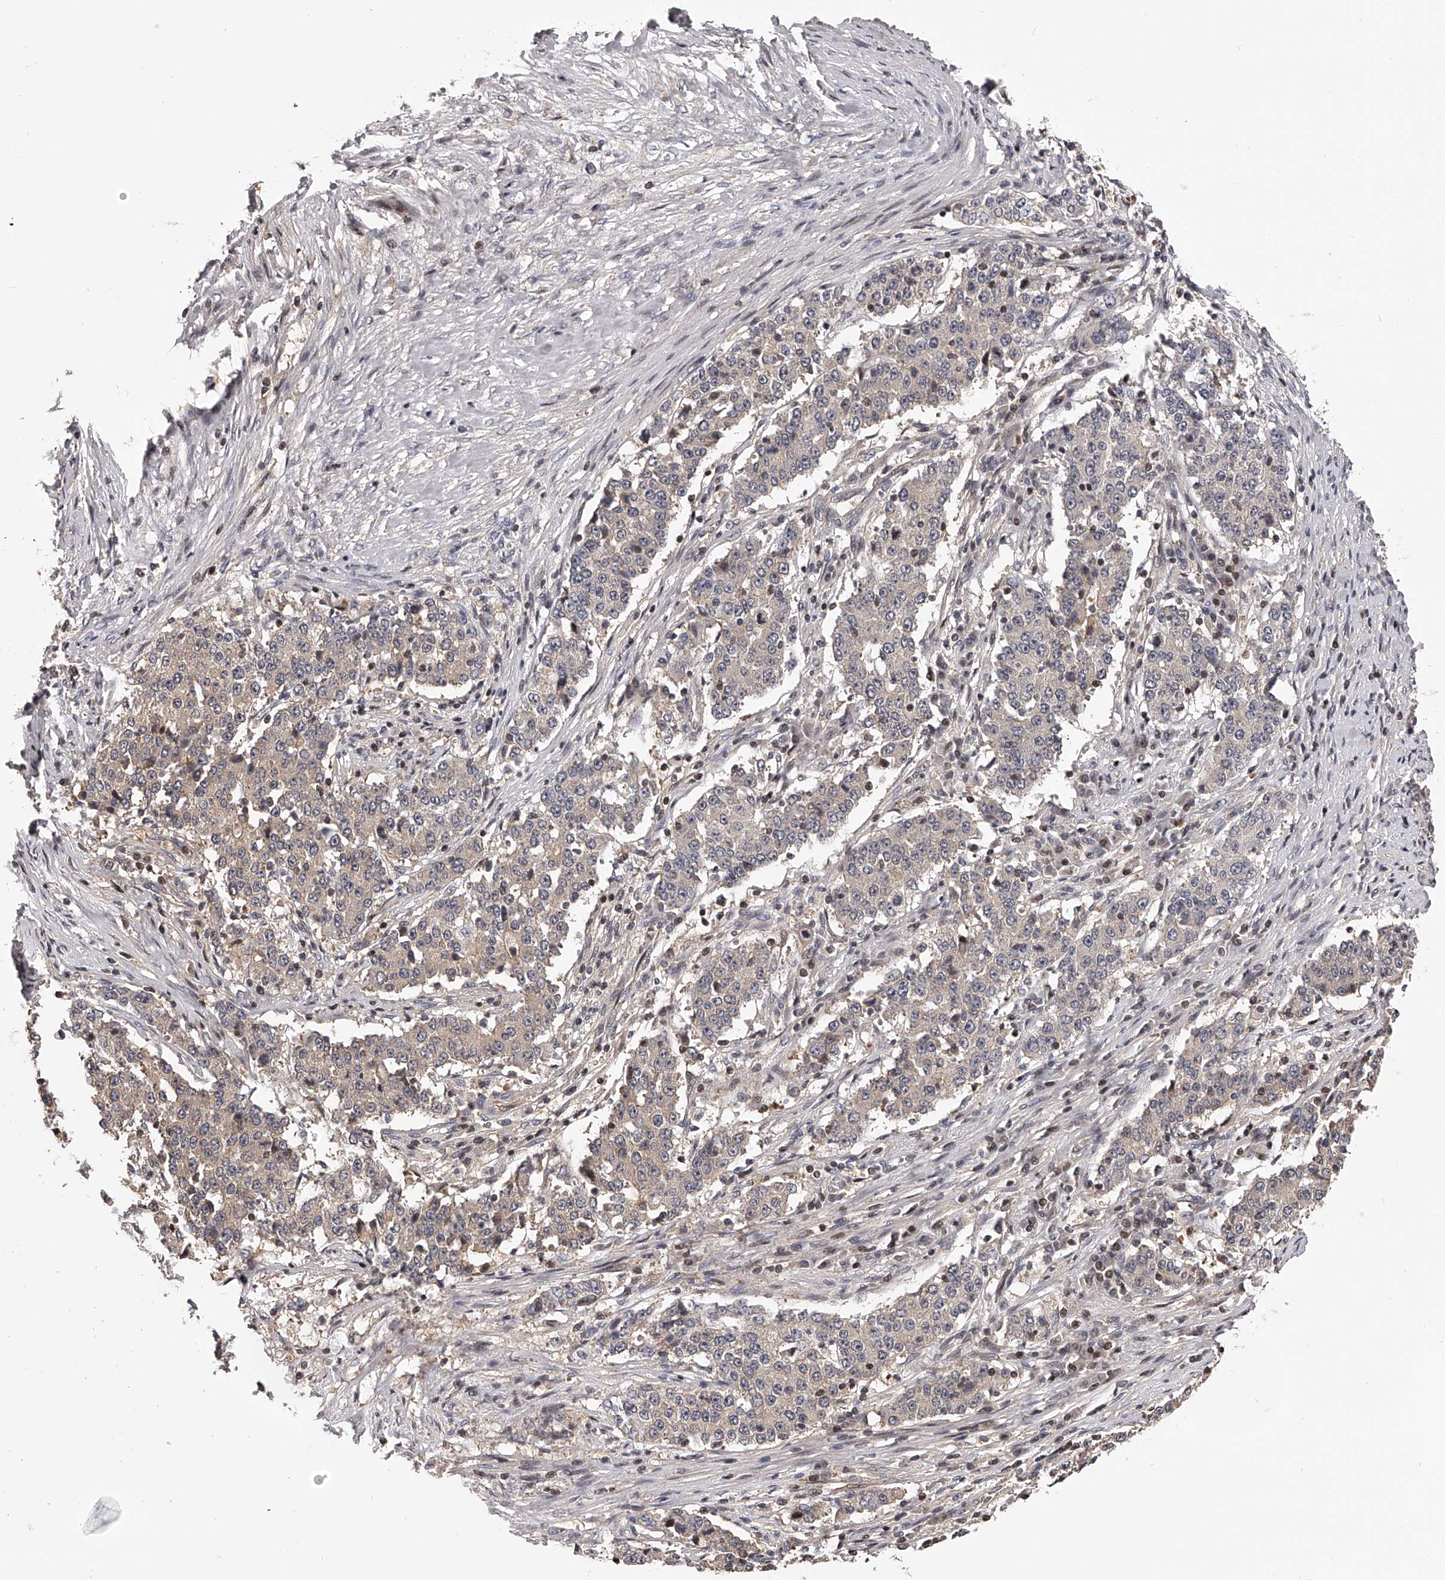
{"staining": {"intensity": "weak", "quantity": "<25%", "location": "cytoplasmic/membranous"}, "tissue": "stomach cancer", "cell_type": "Tumor cells", "image_type": "cancer", "snomed": [{"axis": "morphology", "description": "Adenocarcinoma, NOS"}, {"axis": "topography", "description": "Stomach"}], "caption": "Immunohistochemistry micrograph of neoplastic tissue: stomach adenocarcinoma stained with DAB (3,3'-diaminobenzidine) demonstrates no significant protein expression in tumor cells.", "gene": "PFDN2", "patient": {"sex": "male", "age": 59}}